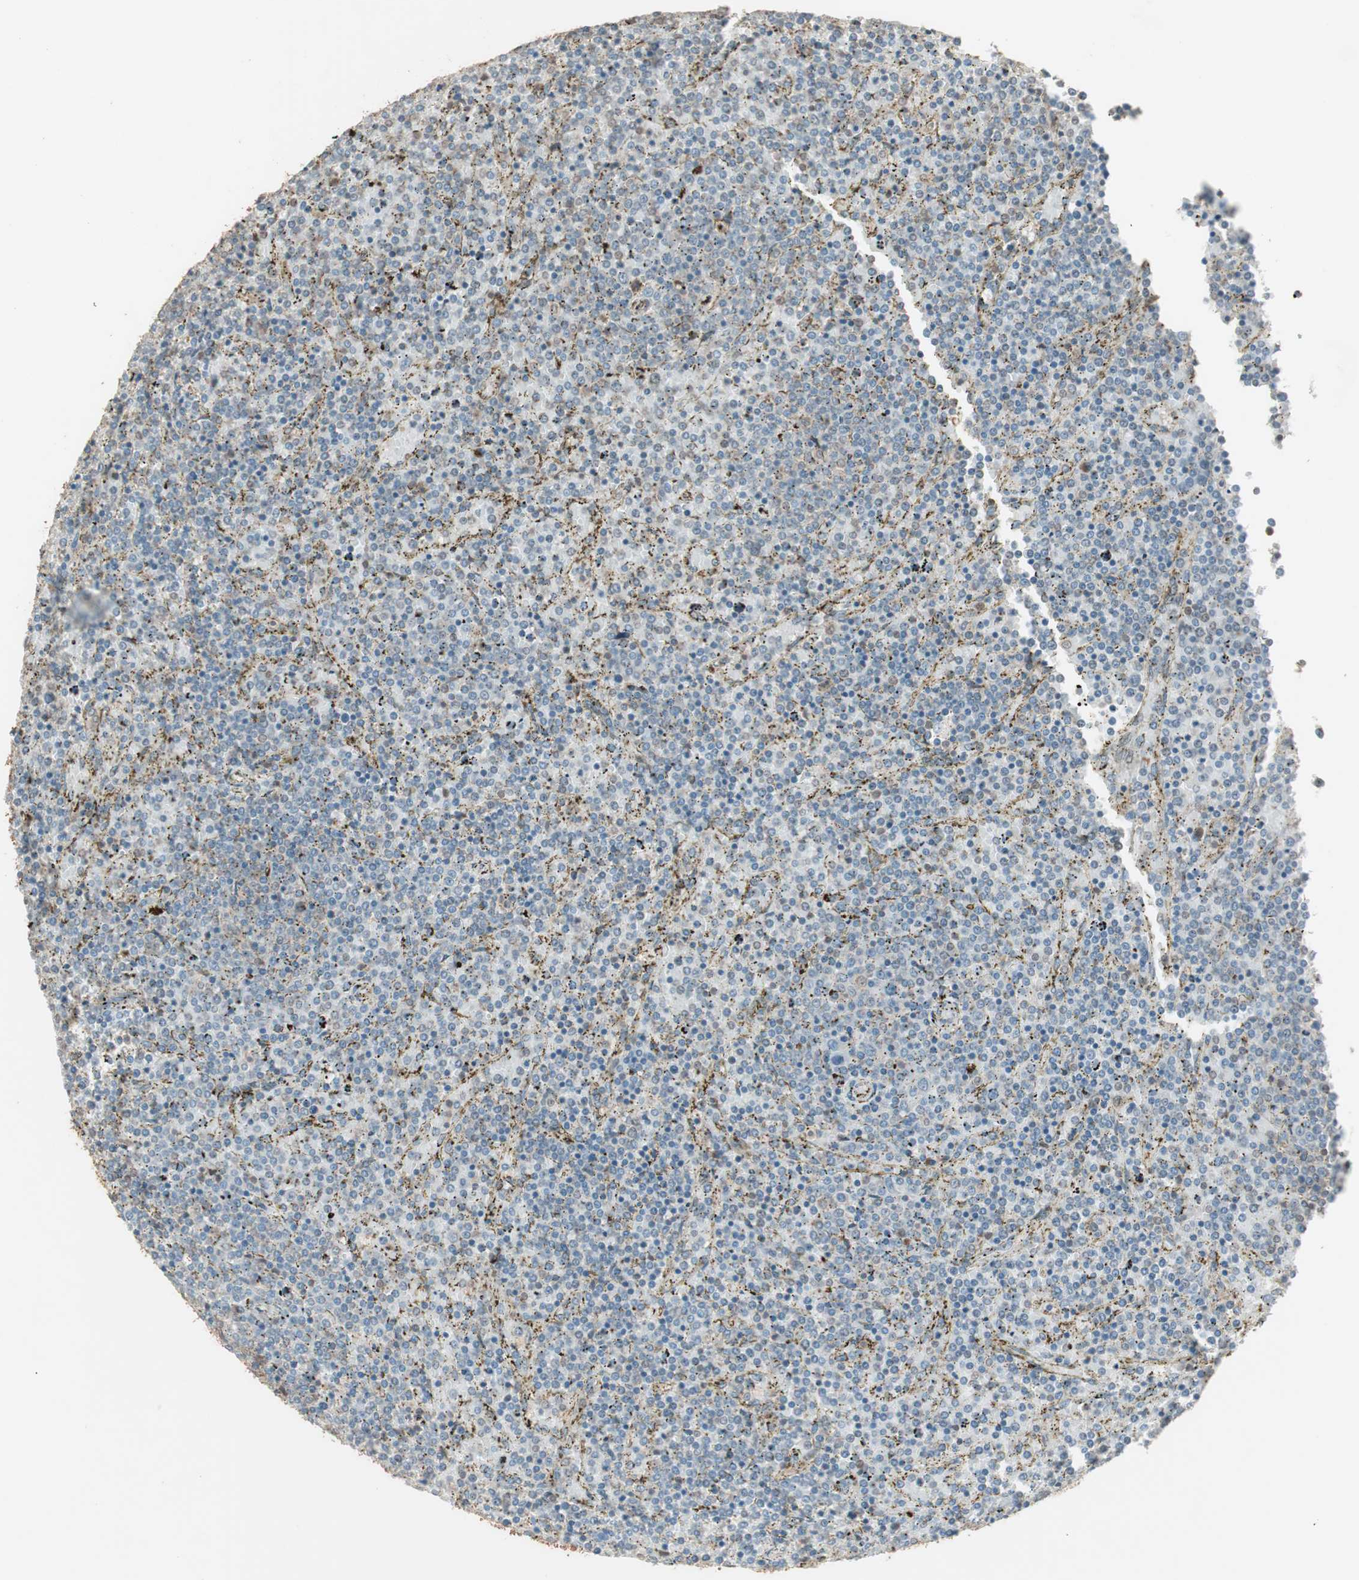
{"staining": {"intensity": "weak", "quantity": "25%-75%", "location": "cytoplasmic/membranous"}, "tissue": "lymphoma", "cell_type": "Tumor cells", "image_type": "cancer", "snomed": [{"axis": "morphology", "description": "Malignant lymphoma, non-Hodgkin's type, Low grade"}, {"axis": "topography", "description": "Spleen"}], "caption": "Lymphoma stained for a protein (brown) reveals weak cytoplasmic/membranous positive expression in about 25%-75% of tumor cells.", "gene": "RARRES1", "patient": {"sex": "female", "age": 77}}